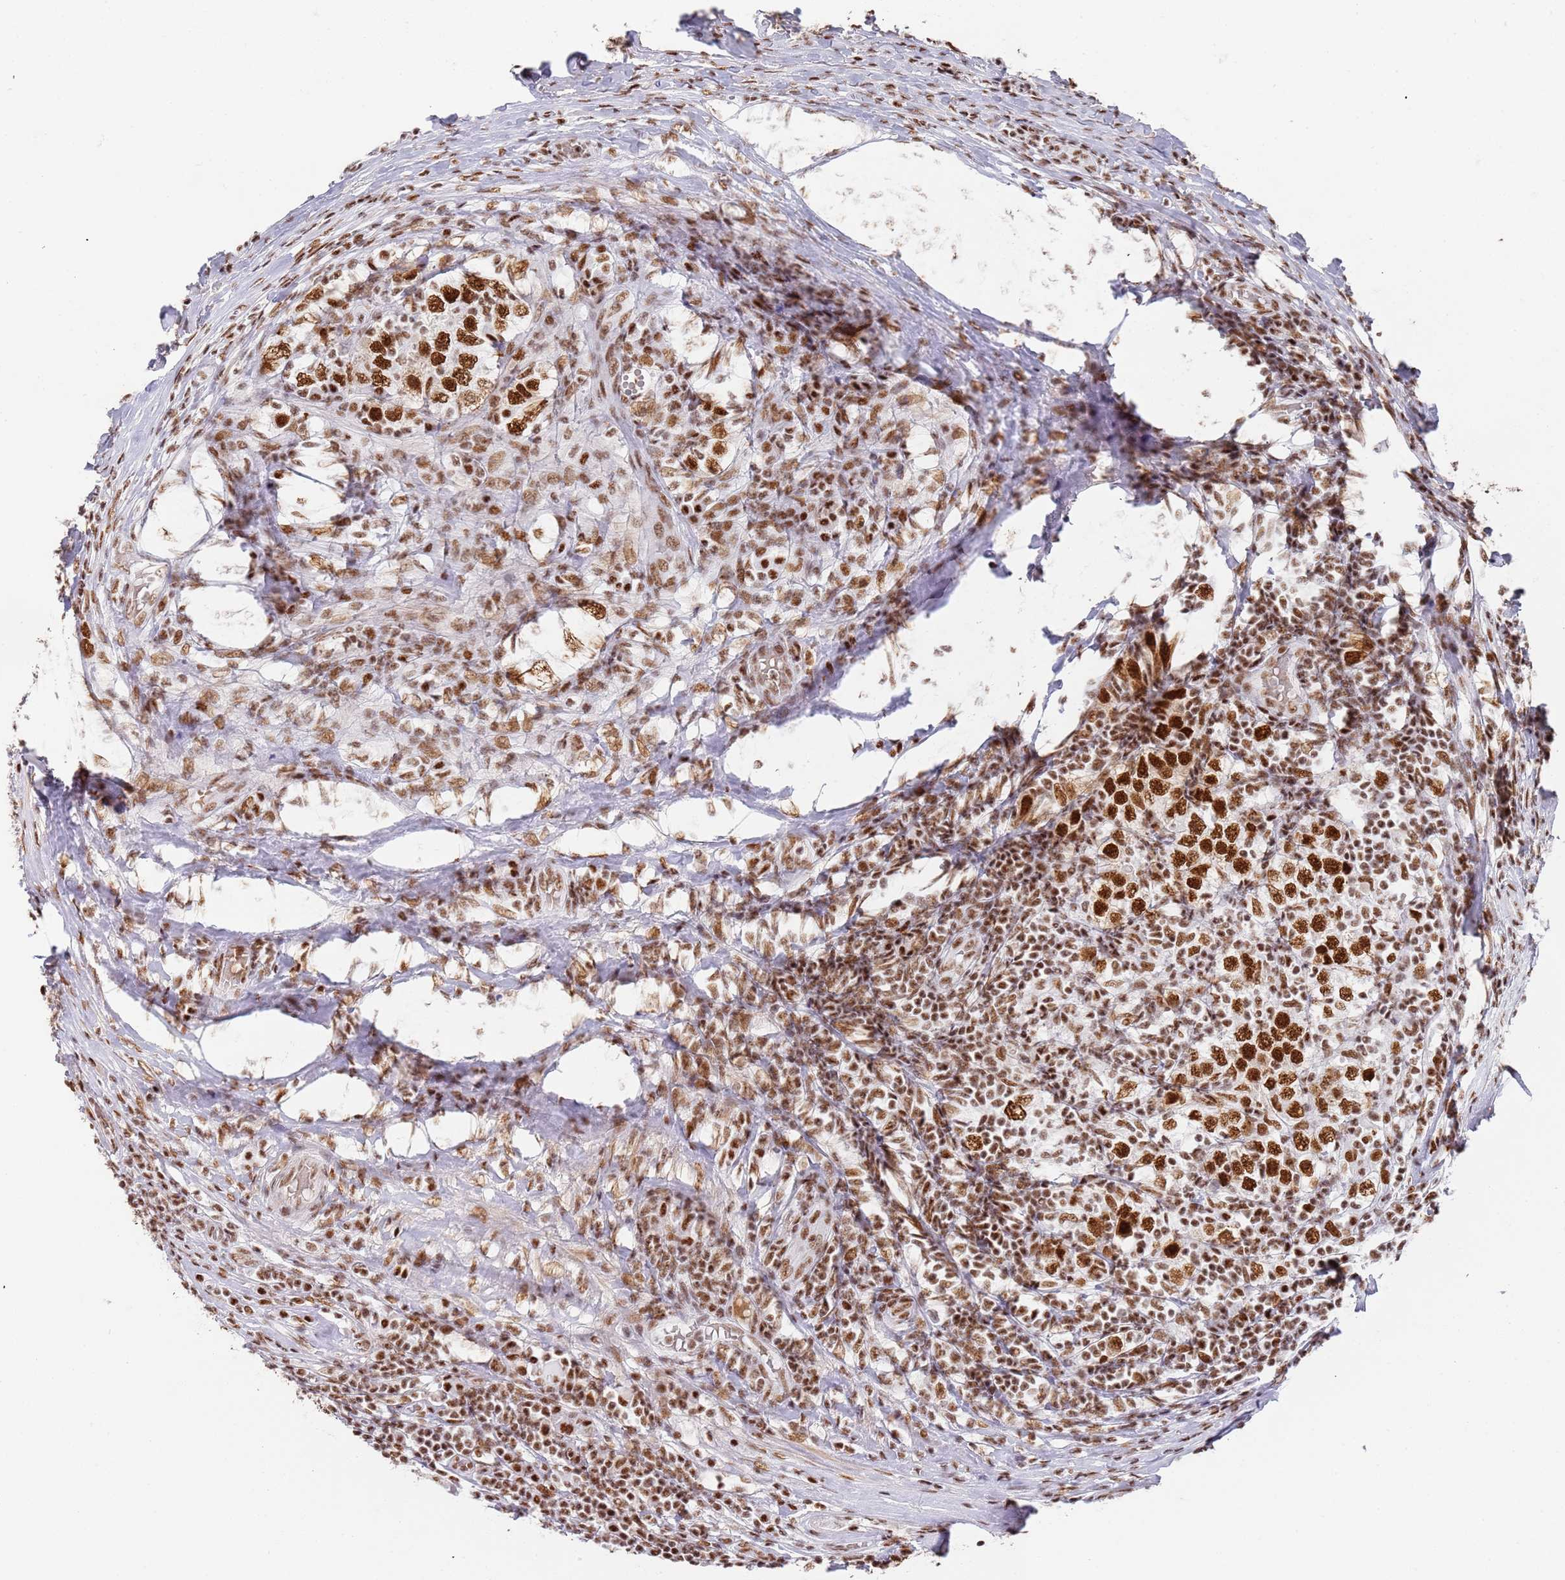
{"staining": {"intensity": "strong", "quantity": ">75%", "location": "nuclear"}, "tissue": "testis cancer", "cell_type": "Tumor cells", "image_type": "cancer", "snomed": [{"axis": "morphology", "description": "Seminoma, NOS"}, {"axis": "morphology", "description": "Carcinoma, Embryonal, NOS"}, {"axis": "topography", "description": "Testis"}], "caption": "A photomicrograph showing strong nuclear positivity in approximately >75% of tumor cells in testis seminoma, as visualized by brown immunohistochemical staining.", "gene": "AKAP8L", "patient": {"sex": "male", "age": 41}}